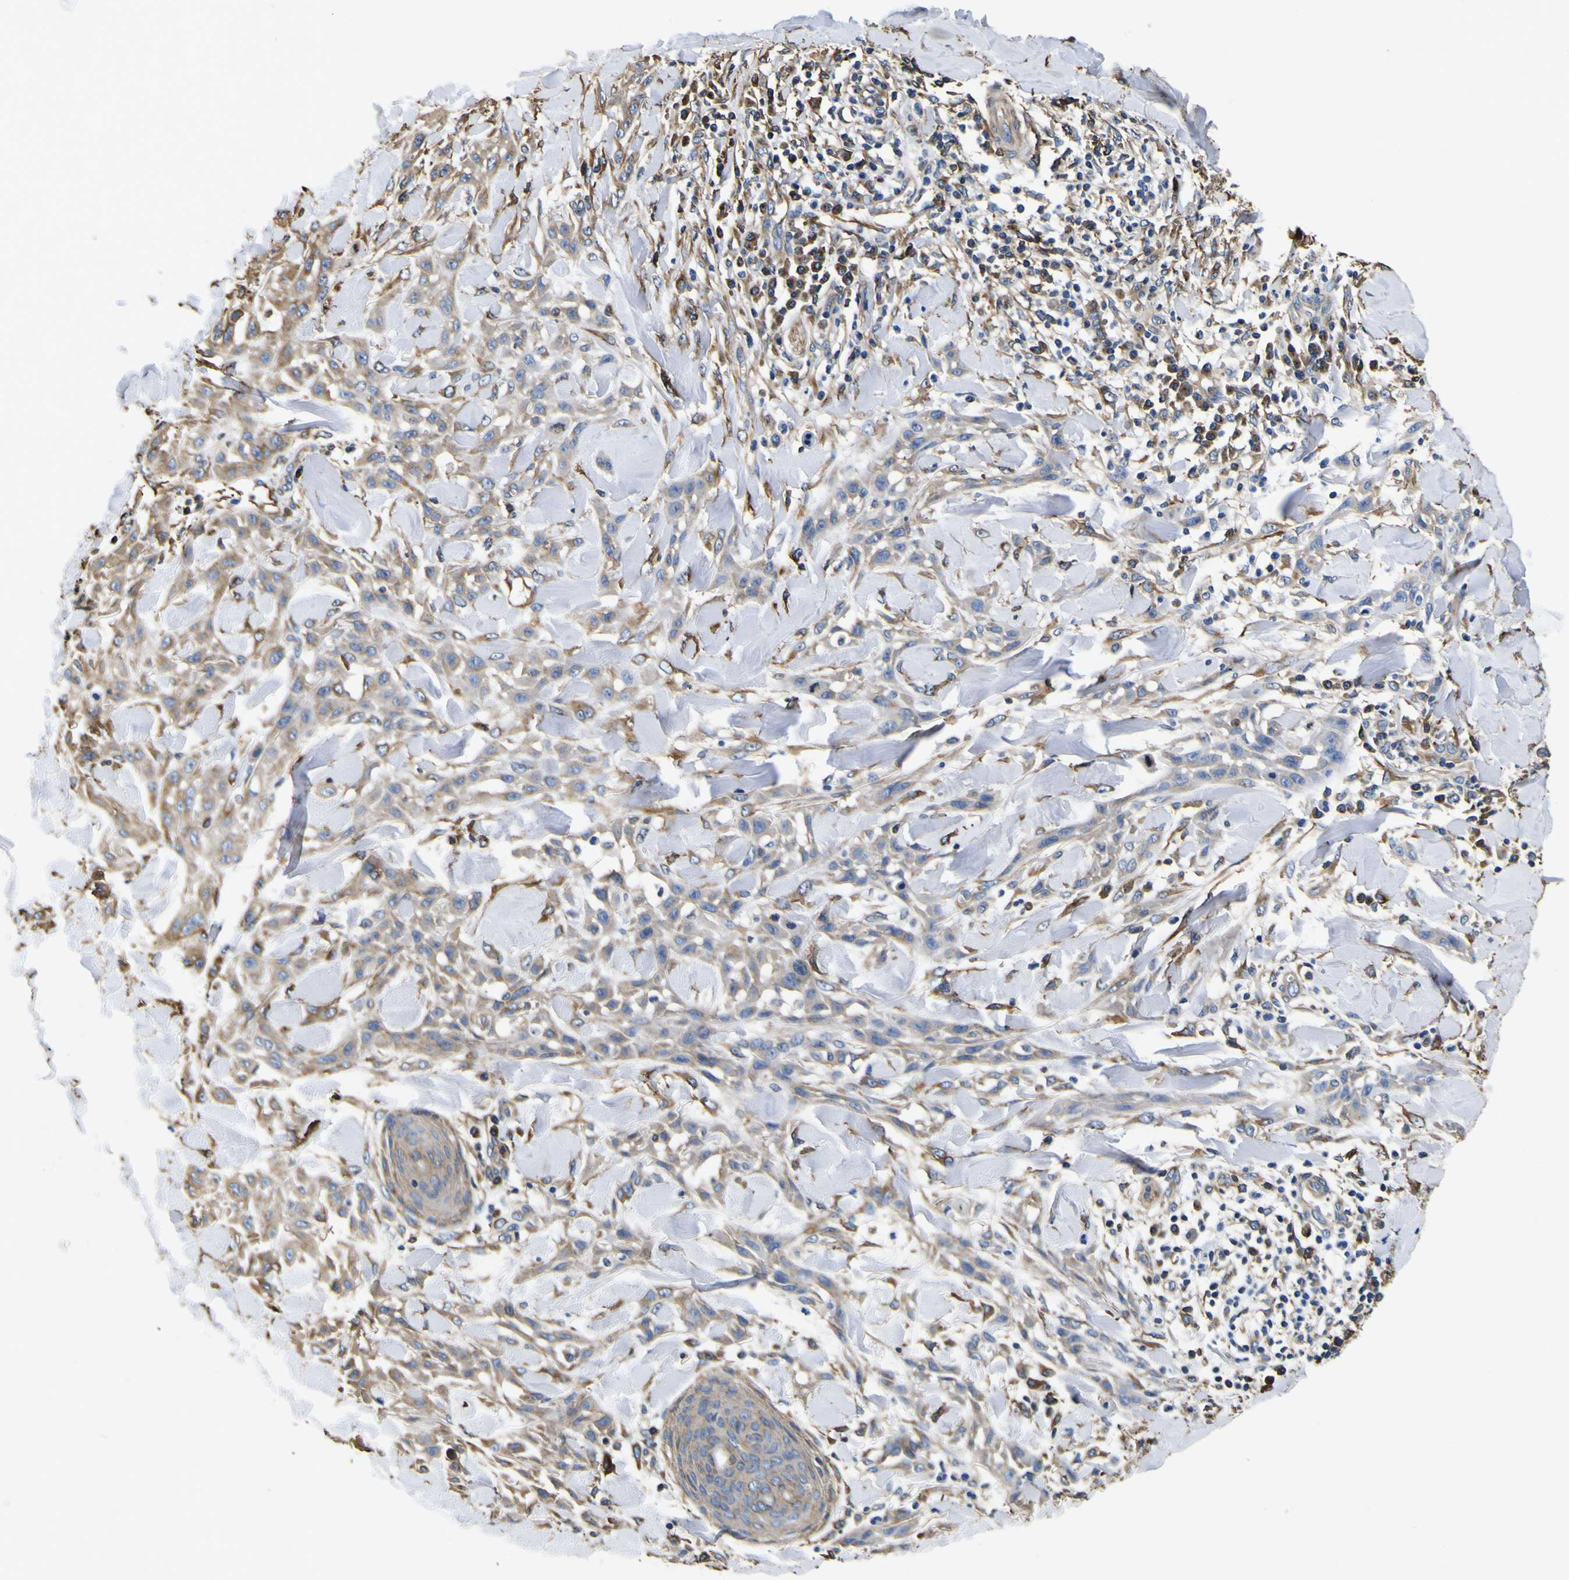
{"staining": {"intensity": "weak", "quantity": ">75%", "location": "cytoplasmic/membranous"}, "tissue": "skin cancer", "cell_type": "Tumor cells", "image_type": "cancer", "snomed": [{"axis": "morphology", "description": "Squamous cell carcinoma, NOS"}, {"axis": "topography", "description": "Skin"}], "caption": "A histopathology image showing weak cytoplasmic/membranous positivity in approximately >75% of tumor cells in skin cancer, as visualized by brown immunohistochemical staining.", "gene": "TUBA1B", "patient": {"sex": "male", "age": 24}}